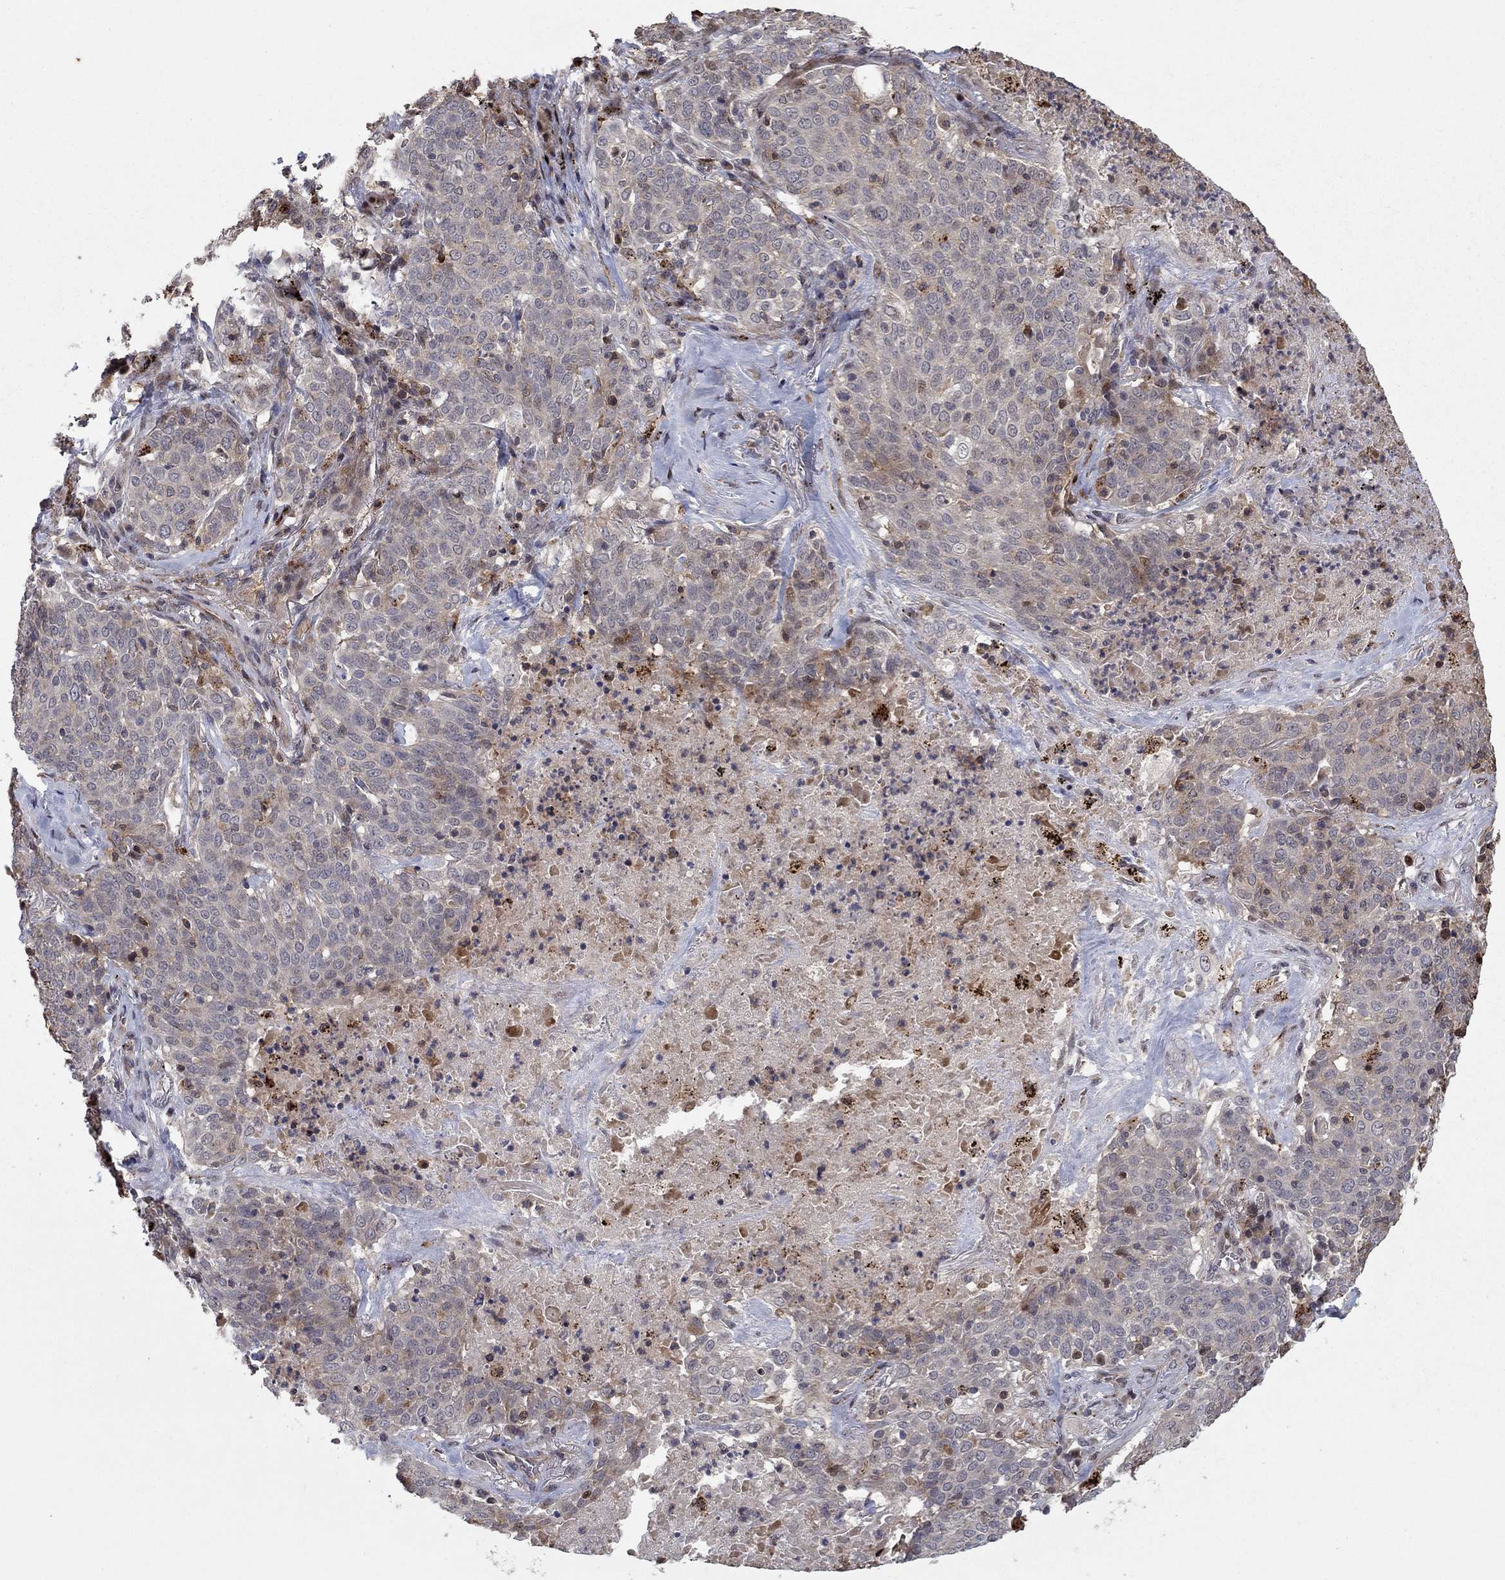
{"staining": {"intensity": "negative", "quantity": "none", "location": "none"}, "tissue": "lung cancer", "cell_type": "Tumor cells", "image_type": "cancer", "snomed": [{"axis": "morphology", "description": "Squamous cell carcinoma, NOS"}, {"axis": "topography", "description": "Lung"}], "caption": "A micrograph of human lung cancer (squamous cell carcinoma) is negative for staining in tumor cells.", "gene": "LPCAT4", "patient": {"sex": "male", "age": 82}}